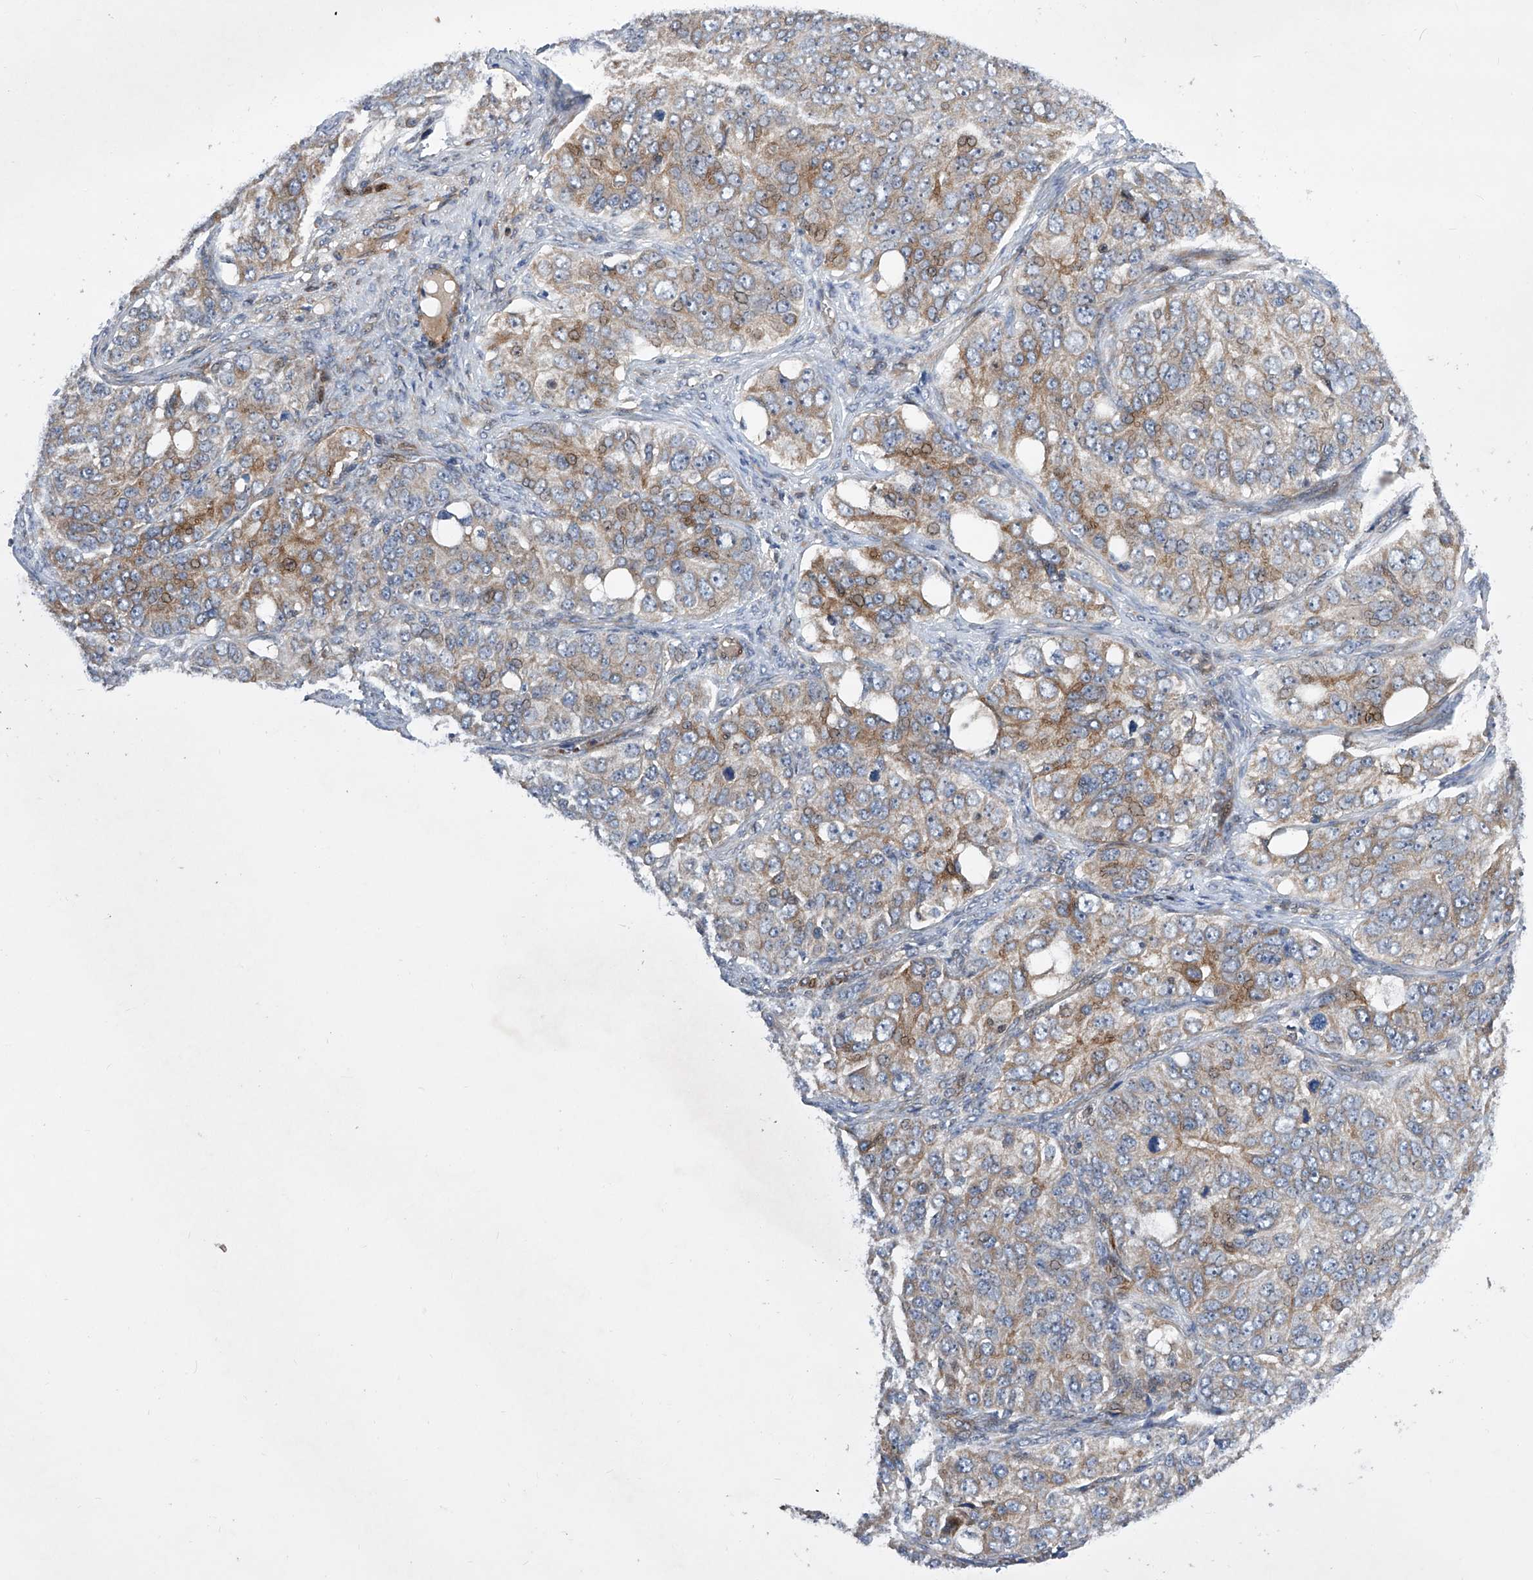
{"staining": {"intensity": "moderate", "quantity": "<25%", "location": "cytoplasmic/membranous"}, "tissue": "ovarian cancer", "cell_type": "Tumor cells", "image_type": "cancer", "snomed": [{"axis": "morphology", "description": "Carcinoma, endometroid"}, {"axis": "topography", "description": "Ovary"}], "caption": "Protein positivity by immunohistochemistry shows moderate cytoplasmic/membranous expression in approximately <25% of tumor cells in ovarian endometroid carcinoma.", "gene": "USF3", "patient": {"sex": "female", "age": 51}}